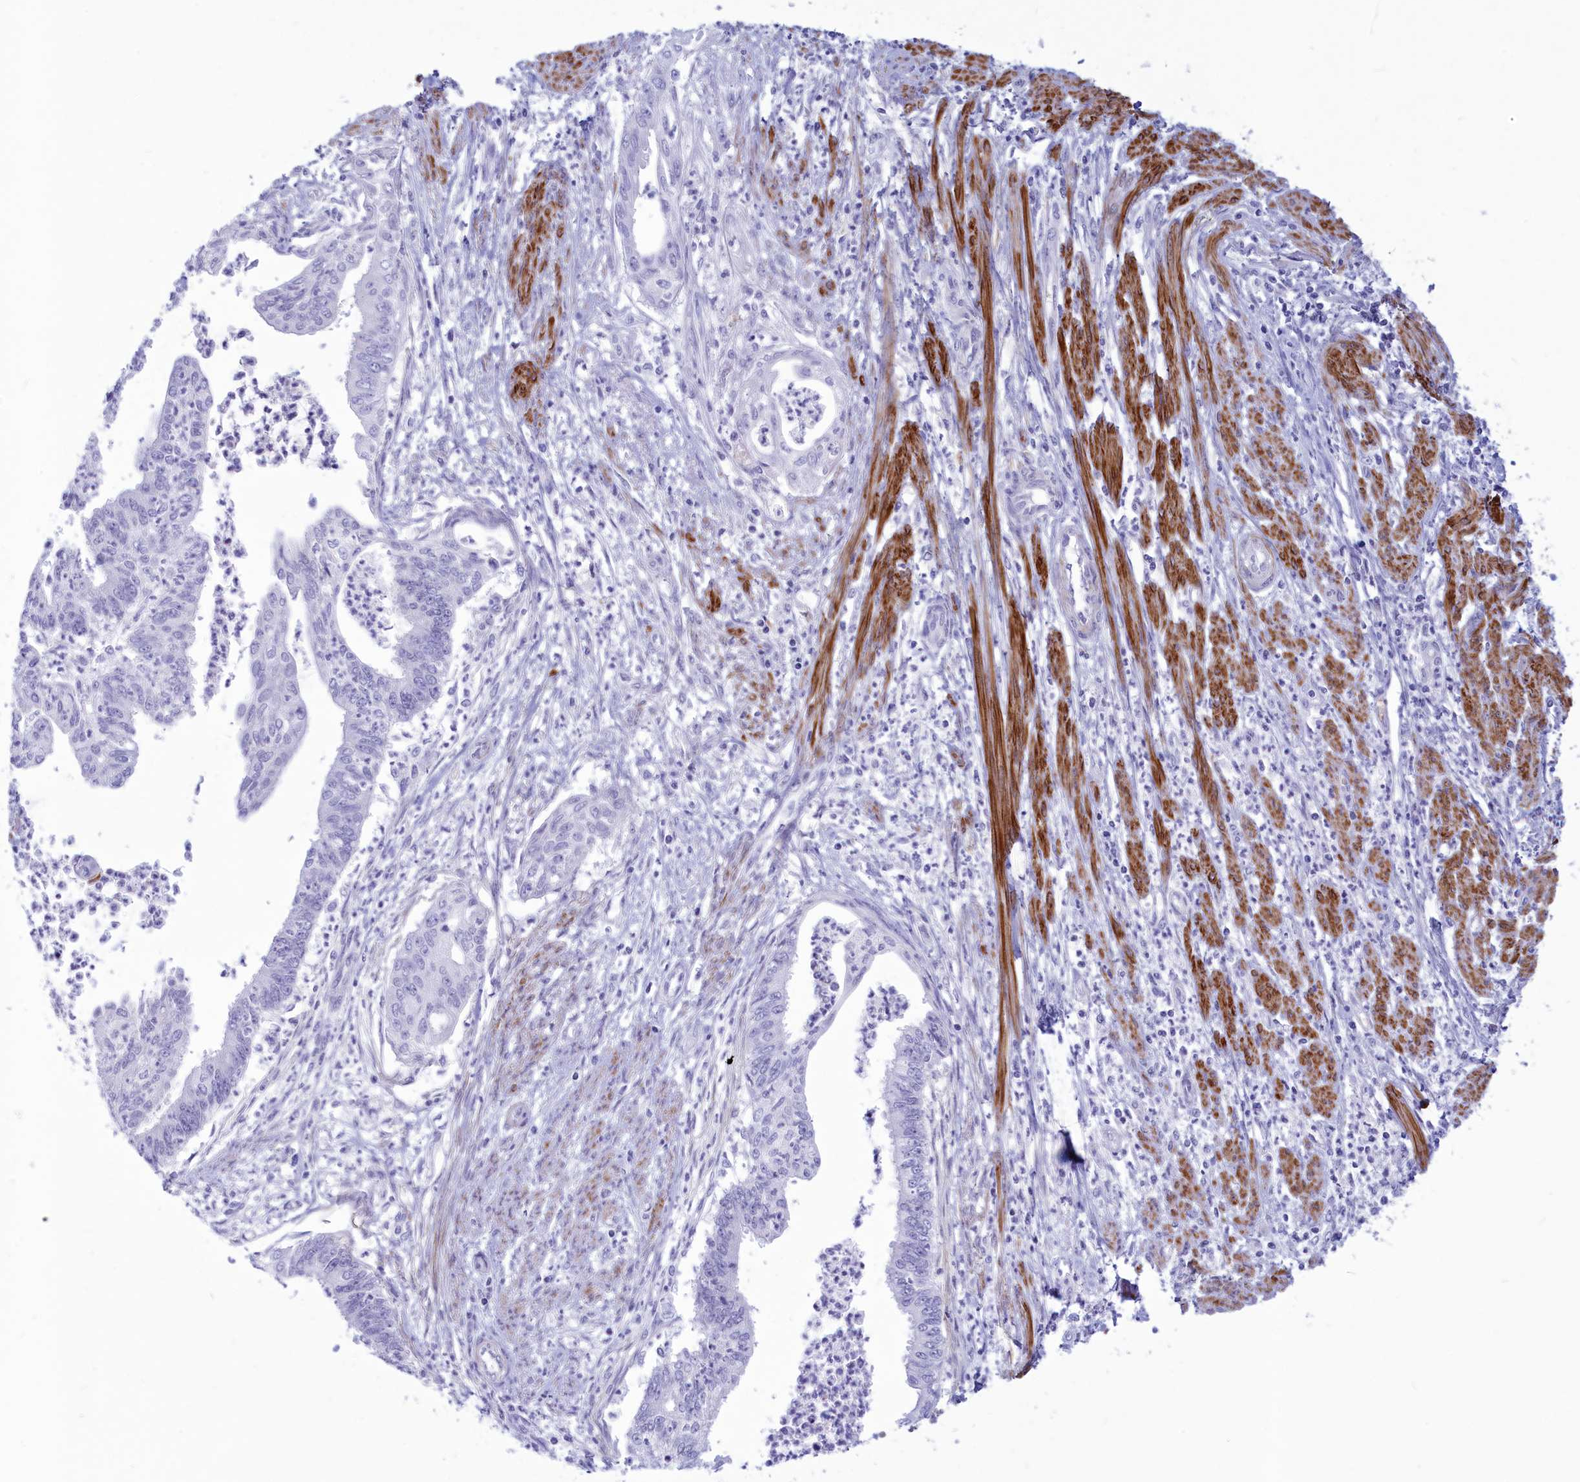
{"staining": {"intensity": "negative", "quantity": "none", "location": "none"}, "tissue": "endometrial cancer", "cell_type": "Tumor cells", "image_type": "cancer", "snomed": [{"axis": "morphology", "description": "Adenocarcinoma, NOS"}, {"axis": "topography", "description": "Endometrium"}], "caption": "Protein analysis of endometrial cancer exhibits no significant staining in tumor cells.", "gene": "GAPDHS", "patient": {"sex": "female", "age": 73}}